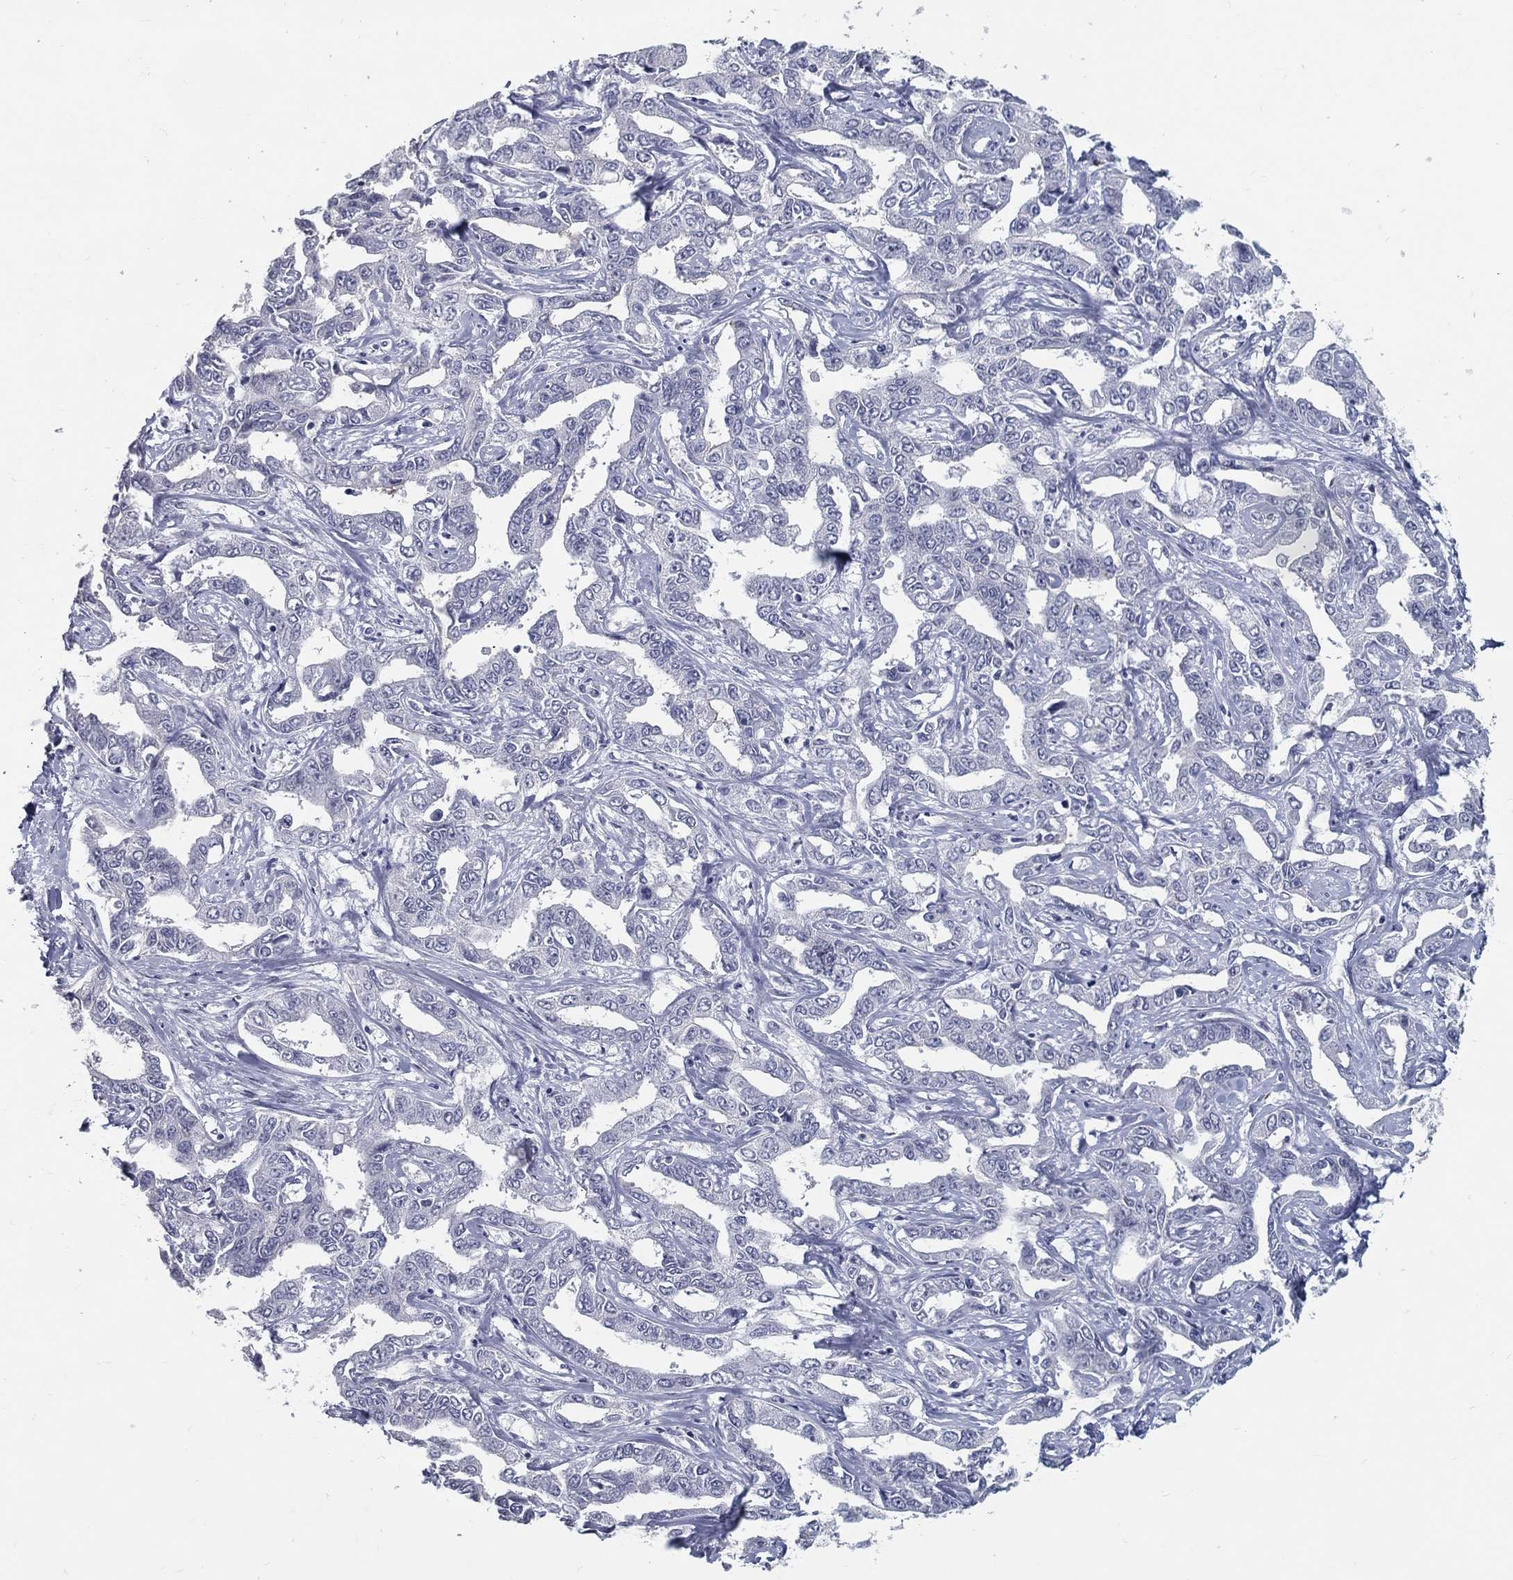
{"staining": {"intensity": "negative", "quantity": "none", "location": "none"}, "tissue": "liver cancer", "cell_type": "Tumor cells", "image_type": "cancer", "snomed": [{"axis": "morphology", "description": "Cholangiocarcinoma"}, {"axis": "topography", "description": "Liver"}], "caption": "High power microscopy photomicrograph of an immunohistochemistry (IHC) image of liver cancer, revealing no significant positivity in tumor cells. (Brightfield microscopy of DAB IHC at high magnification).", "gene": "ACE2", "patient": {"sex": "male", "age": 59}}